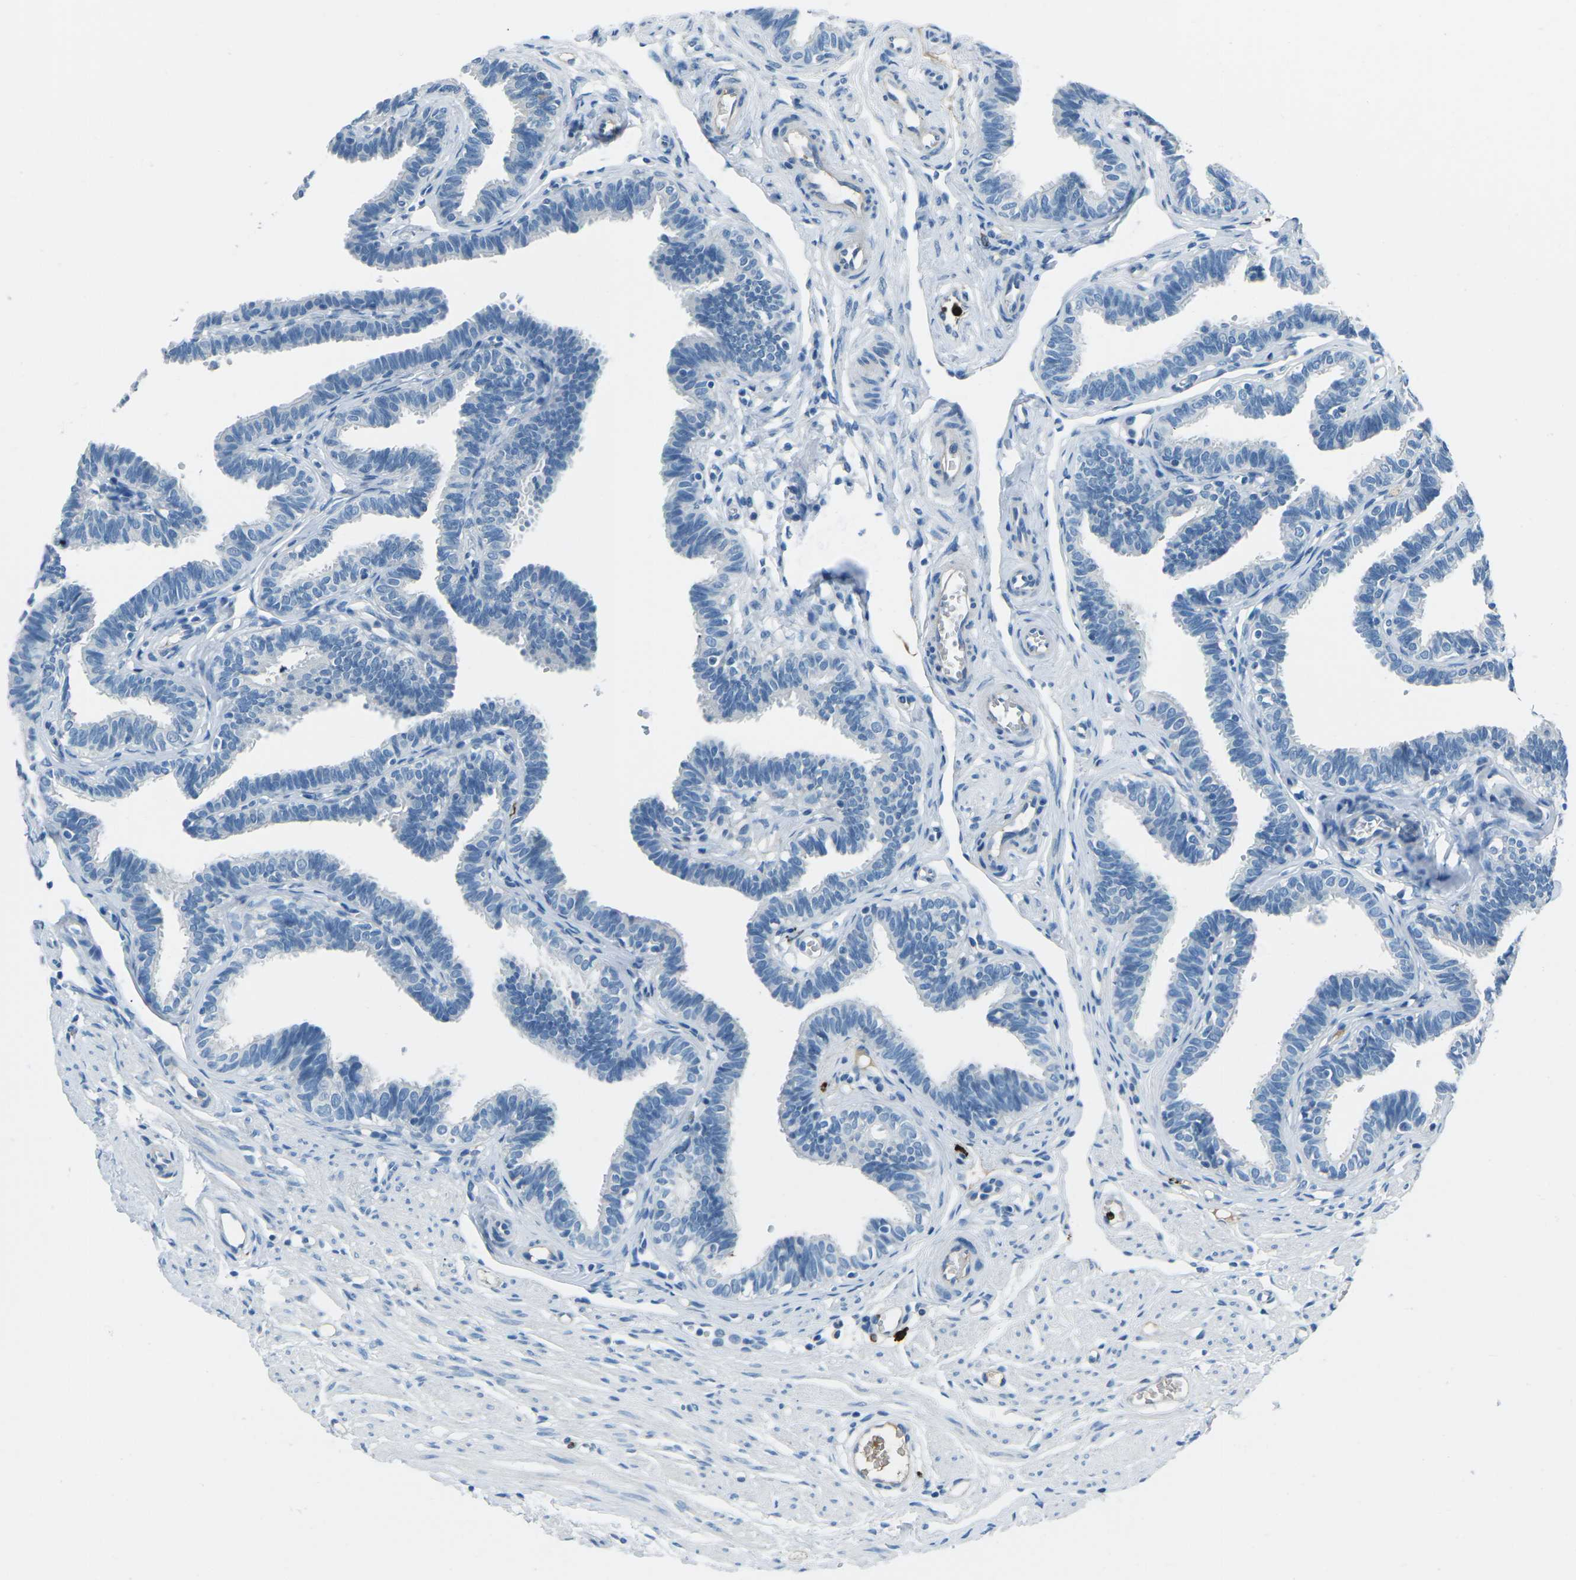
{"staining": {"intensity": "negative", "quantity": "none", "location": "none"}, "tissue": "fallopian tube", "cell_type": "Glandular cells", "image_type": "normal", "snomed": [{"axis": "morphology", "description": "Normal tissue, NOS"}, {"axis": "topography", "description": "Fallopian tube"}, {"axis": "topography", "description": "Ovary"}], "caption": "Protein analysis of benign fallopian tube shows no significant expression in glandular cells. (DAB immunohistochemistry (IHC) visualized using brightfield microscopy, high magnification).", "gene": "FCN1", "patient": {"sex": "female", "age": 23}}